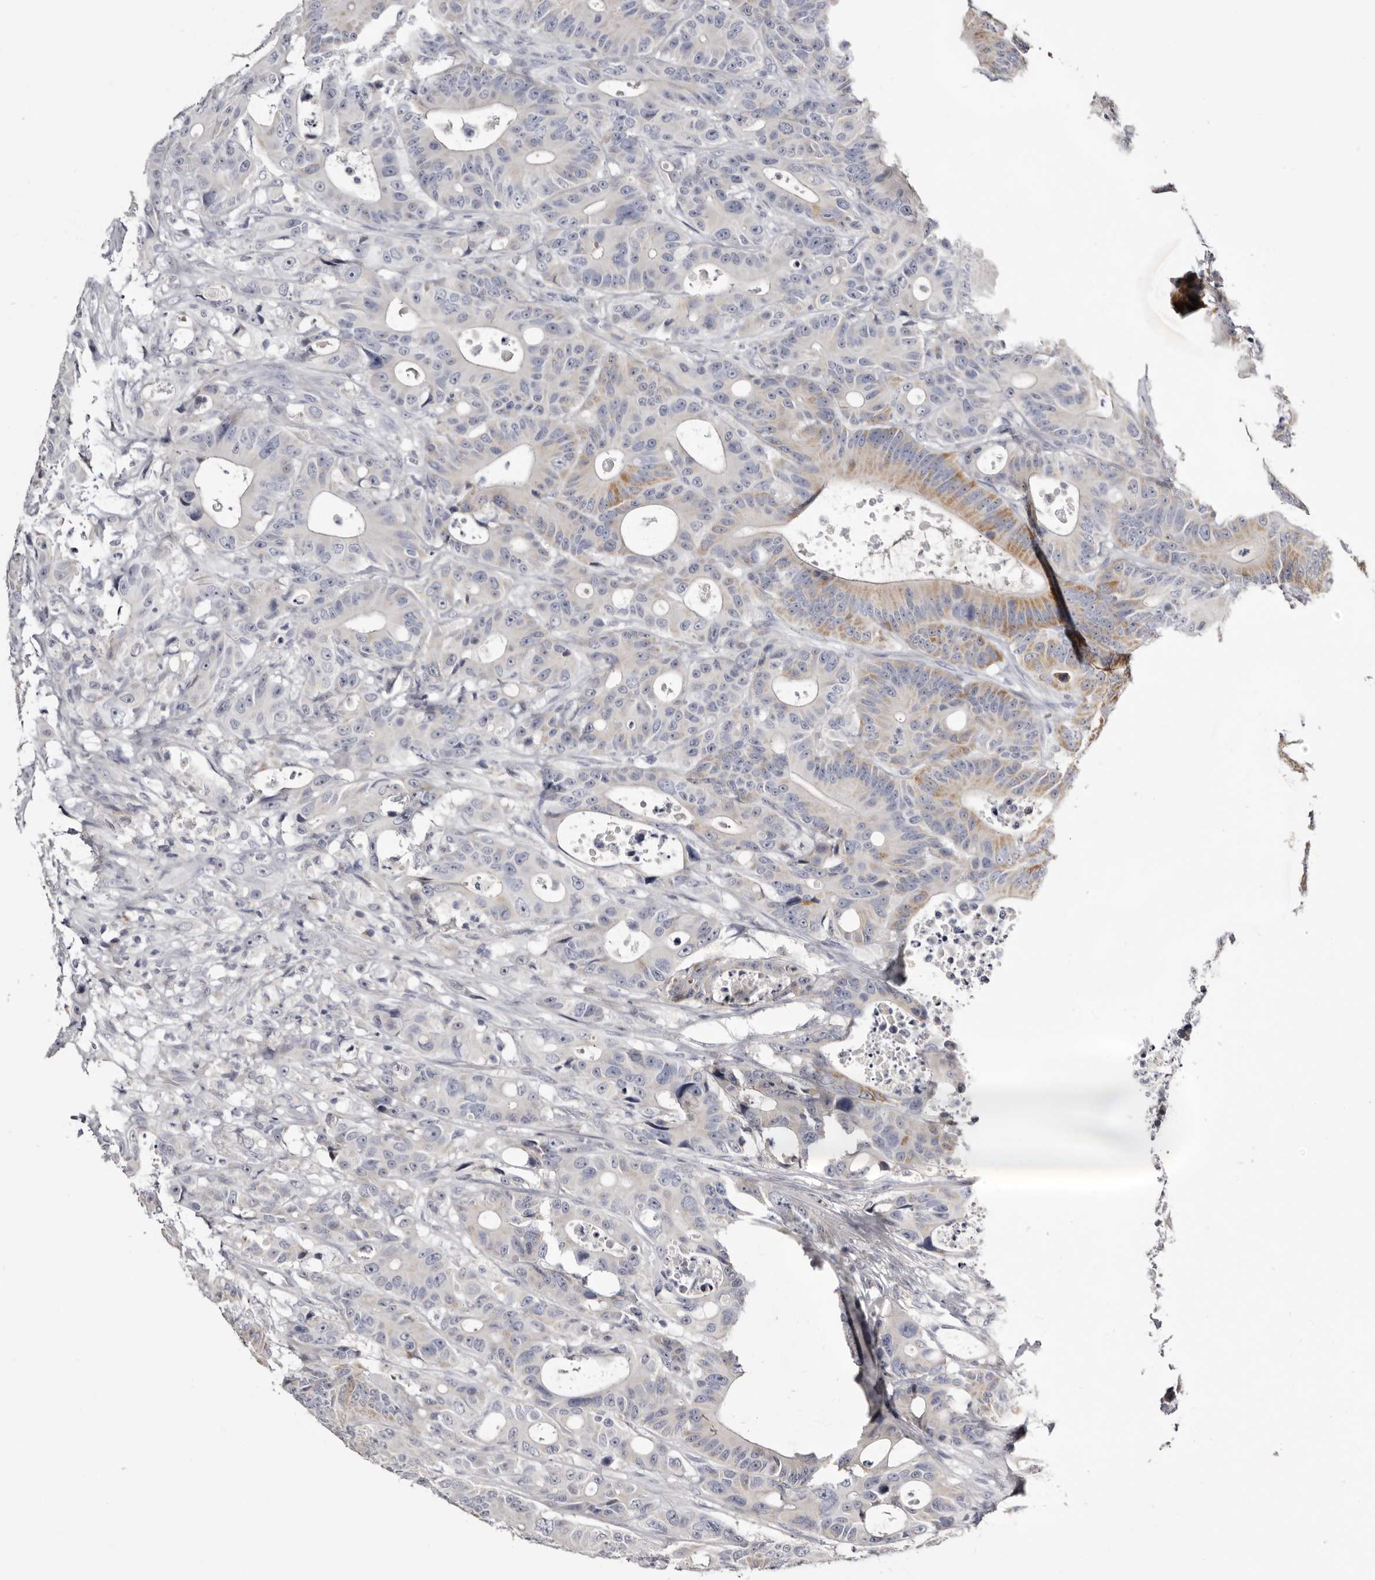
{"staining": {"intensity": "moderate", "quantity": "25%-75%", "location": "cytoplasmic/membranous"}, "tissue": "colorectal cancer", "cell_type": "Tumor cells", "image_type": "cancer", "snomed": [{"axis": "morphology", "description": "Adenocarcinoma, NOS"}, {"axis": "topography", "description": "Colon"}], "caption": "Immunohistochemical staining of human adenocarcinoma (colorectal) shows medium levels of moderate cytoplasmic/membranous protein expression in about 25%-75% of tumor cells.", "gene": "CASQ1", "patient": {"sex": "male", "age": 83}}